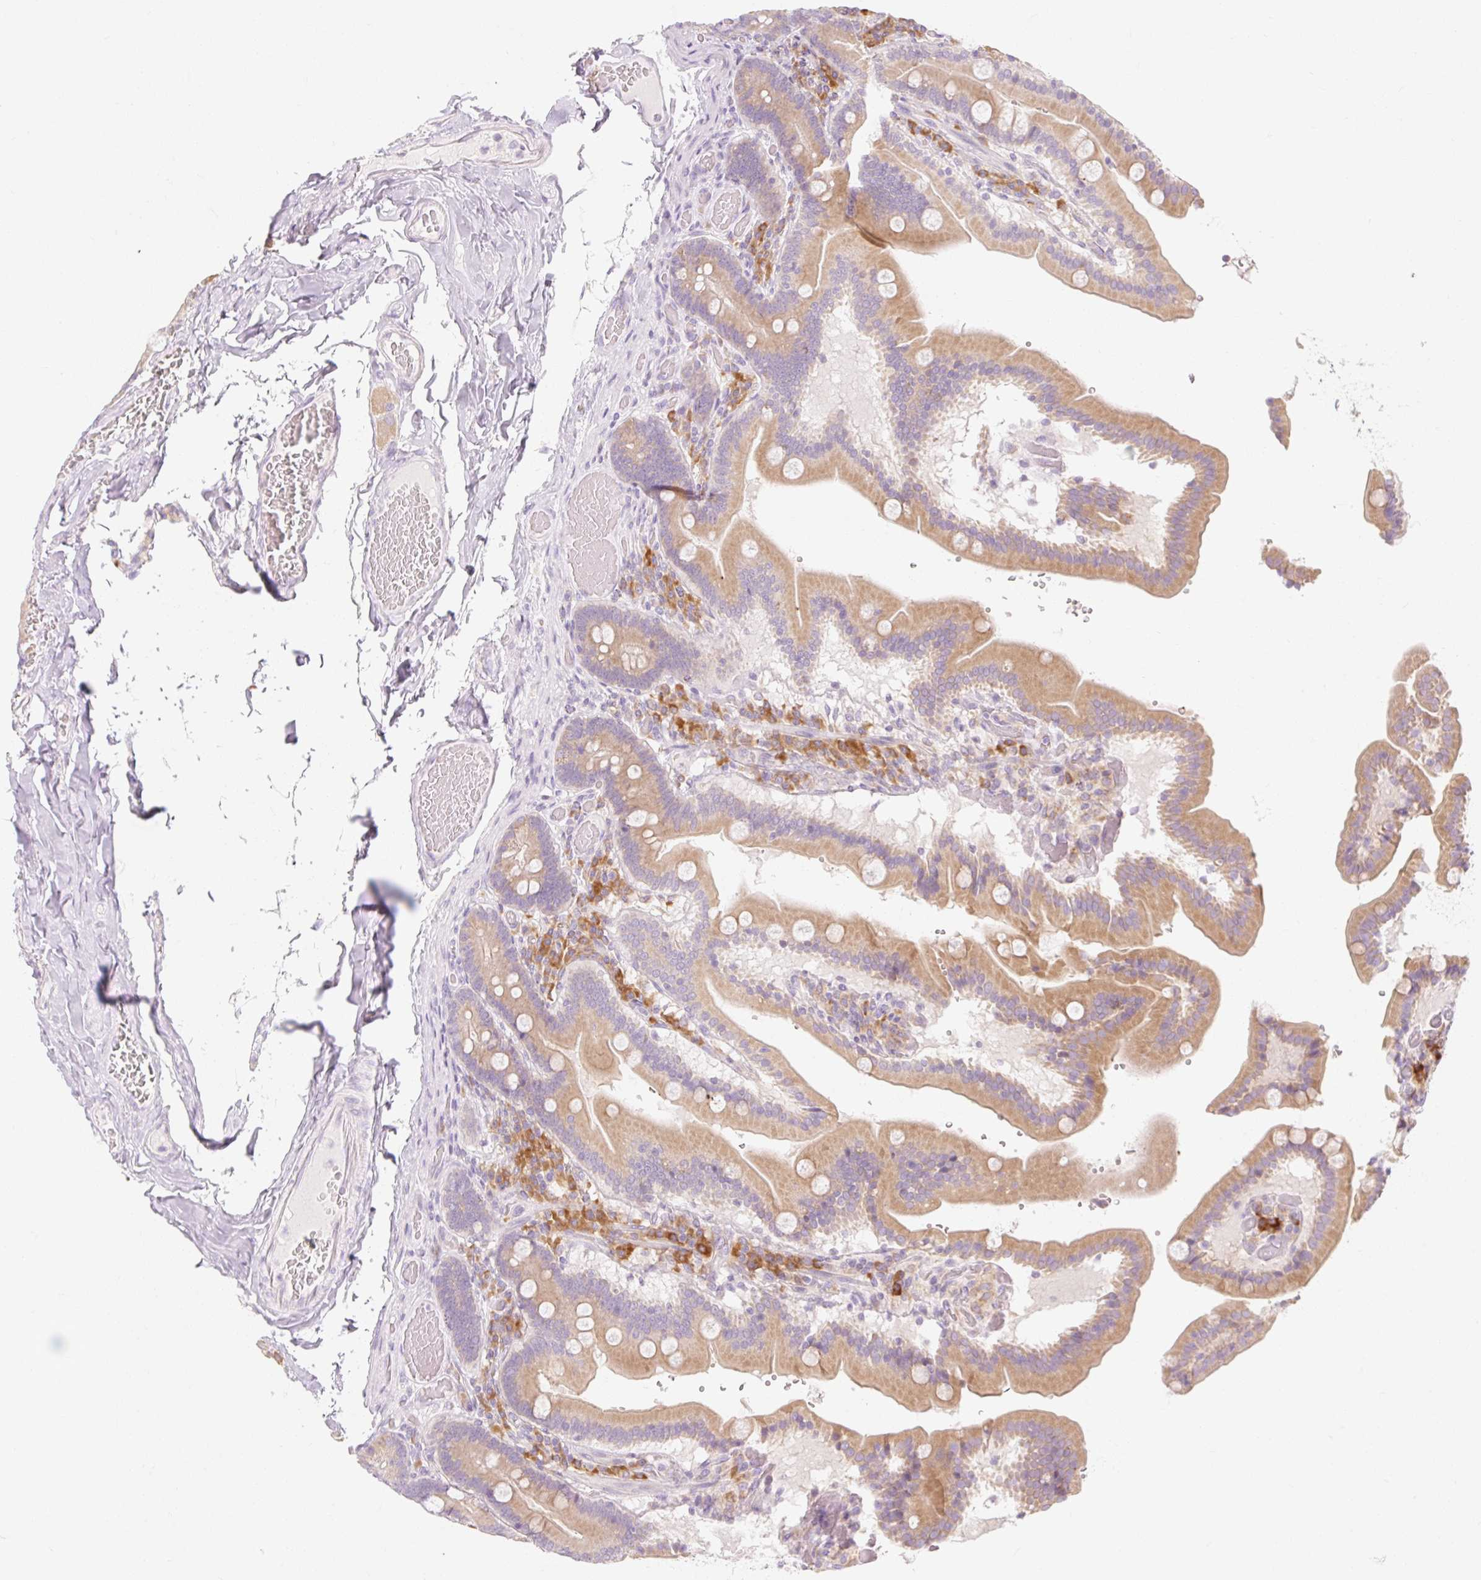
{"staining": {"intensity": "moderate", "quantity": ">75%", "location": "cytoplasmic/membranous"}, "tissue": "duodenum", "cell_type": "Glandular cells", "image_type": "normal", "snomed": [{"axis": "morphology", "description": "Normal tissue, NOS"}, {"axis": "topography", "description": "Duodenum"}], "caption": "Protein analysis of unremarkable duodenum exhibits moderate cytoplasmic/membranous staining in about >75% of glandular cells.", "gene": "MYO1D", "patient": {"sex": "female", "age": 62}}